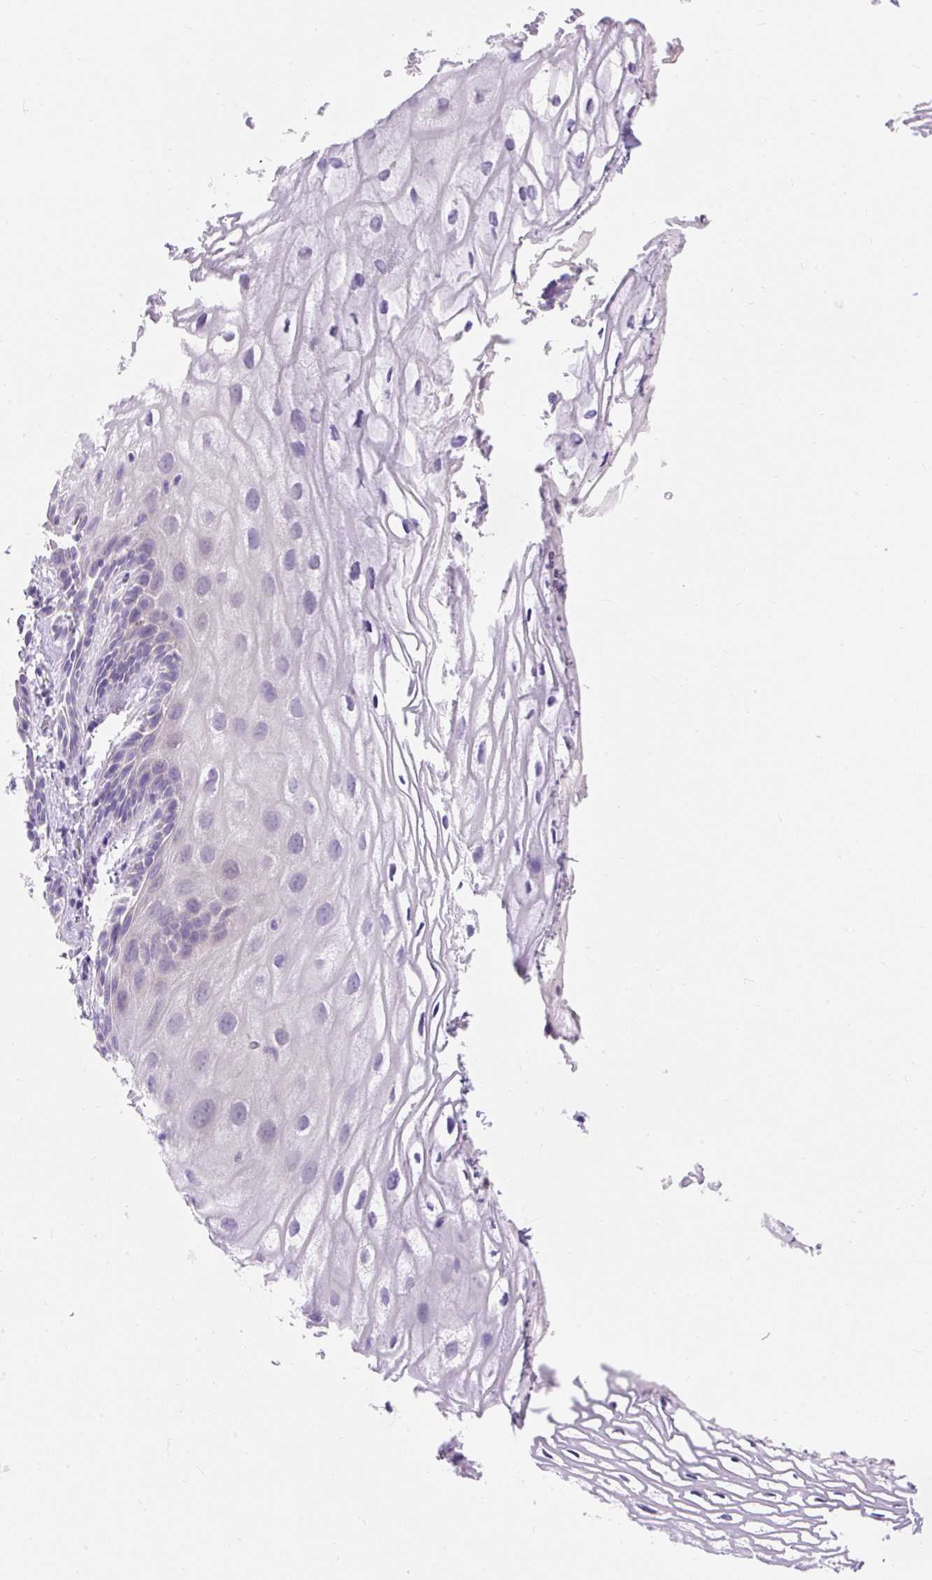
{"staining": {"intensity": "negative", "quantity": "none", "location": "none"}, "tissue": "vagina", "cell_type": "Squamous epithelial cells", "image_type": "normal", "snomed": [{"axis": "morphology", "description": "Normal tissue, NOS"}, {"axis": "morphology", "description": "Adenocarcinoma, NOS"}, {"axis": "topography", "description": "Rectum"}, {"axis": "topography", "description": "Vagina"}, {"axis": "topography", "description": "Peripheral nerve tissue"}], "caption": "DAB immunohistochemical staining of benign vagina displays no significant positivity in squamous epithelial cells.", "gene": "TMEM150C", "patient": {"sex": "female", "age": 71}}